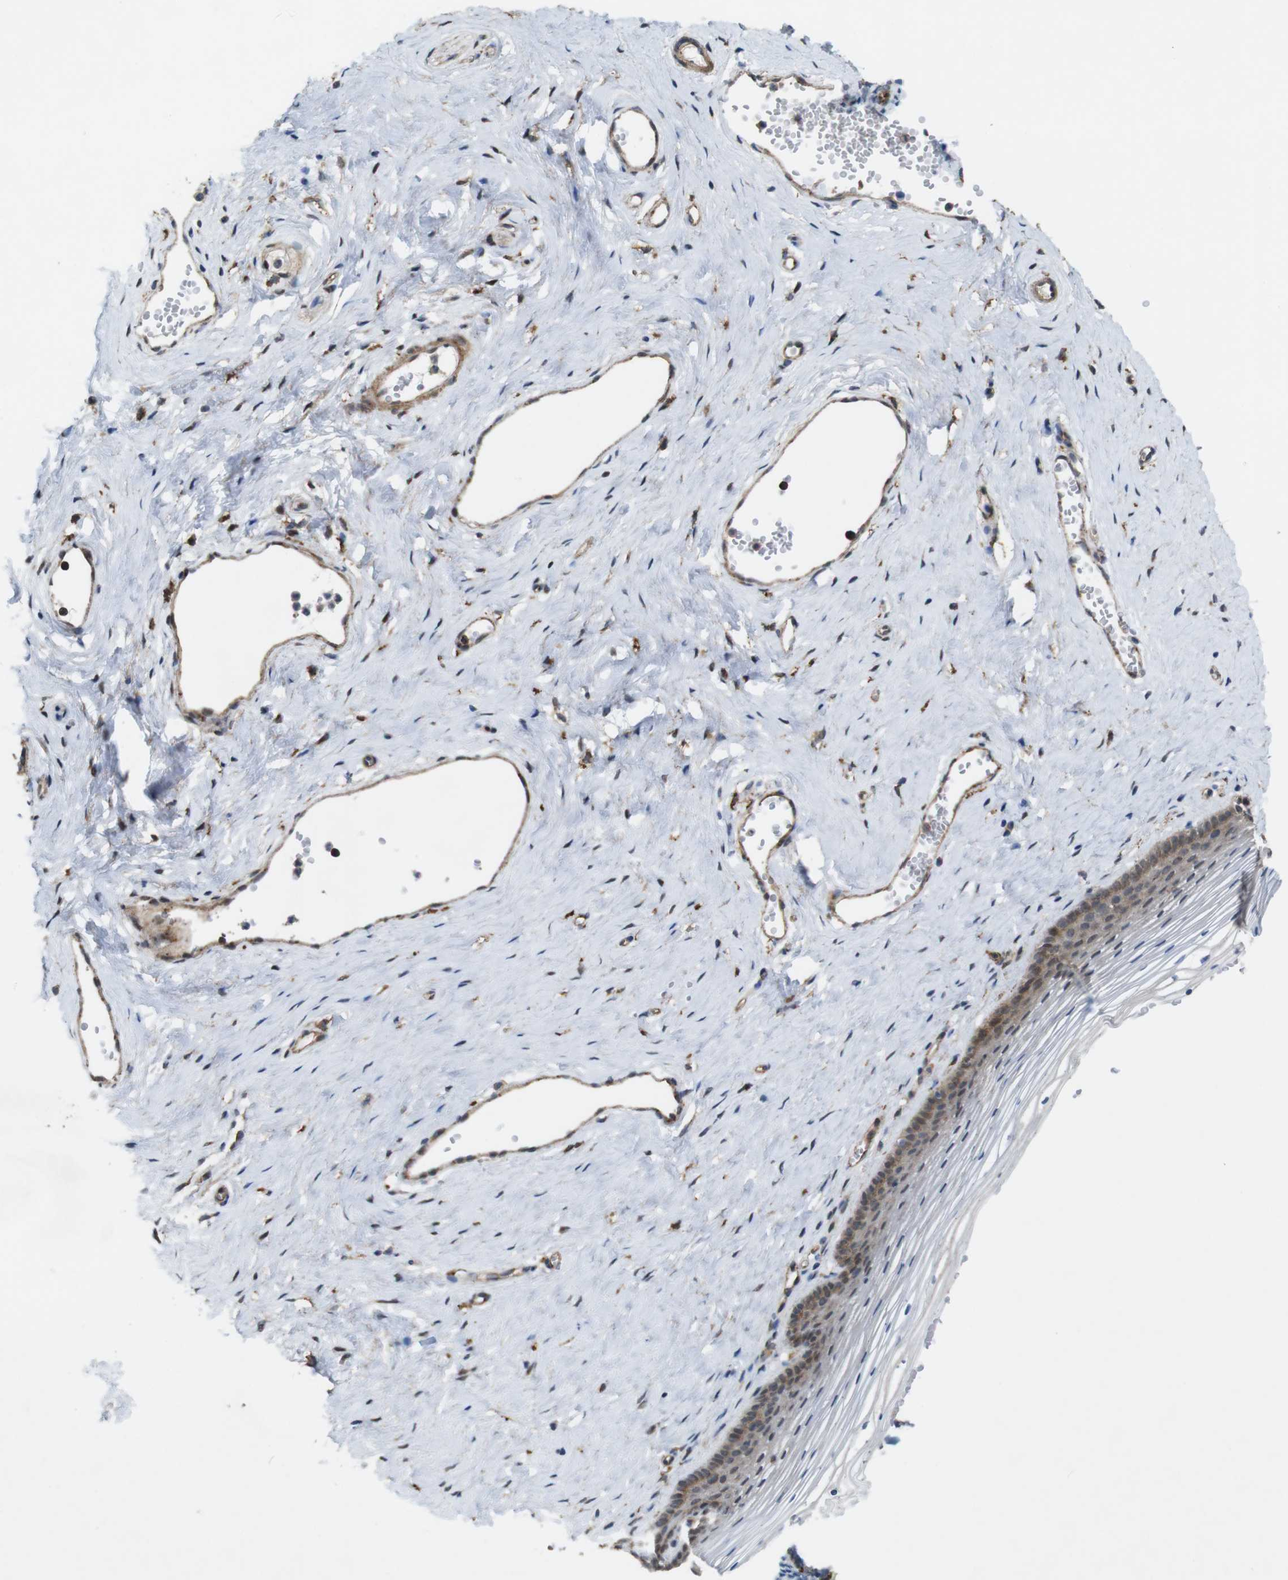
{"staining": {"intensity": "moderate", "quantity": "25%-75%", "location": "cytoplasmic/membranous,nuclear"}, "tissue": "vagina", "cell_type": "Squamous epithelial cells", "image_type": "normal", "snomed": [{"axis": "morphology", "description": "Normal tissue, NOS"}, {"axis": "topography", "description": "Vagina"}], "caption": "A brown stain shows moderate cytoplasmic/membranous,nuclear expression of a protein in squamous epithelial cells of unremarkable vagina. The staining was performed using DAB to visualize the protein expression in brown, while the nuclei were stained in blue with hematoxylin (Magnification: 20x).", "gene": "PTGER4", "patient": {"sex": "female", "age": 32}}